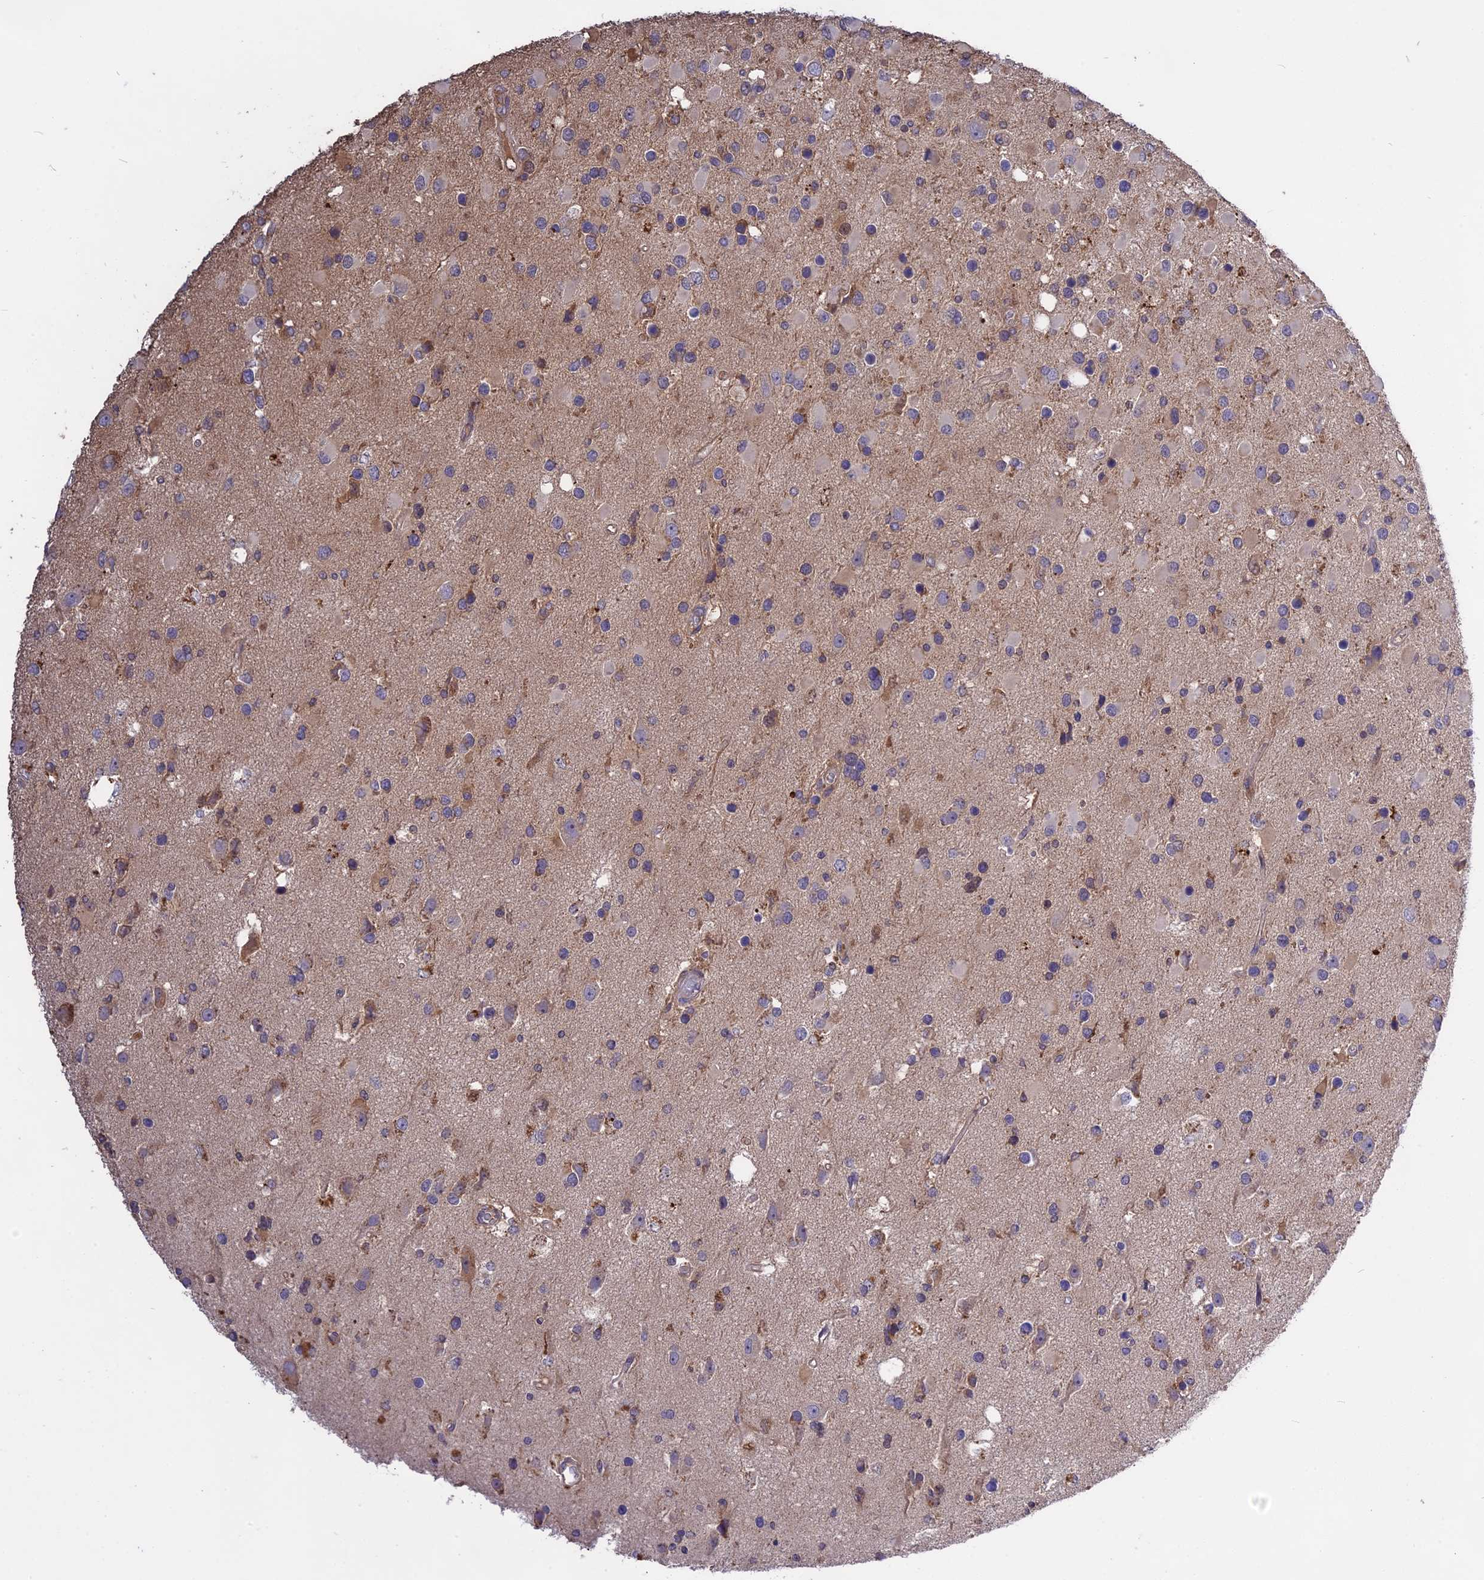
{"staining": {"intensity": "negative", "quantity": "none", "location": "none"}, "tissue": "glioma", "cell_type": "Tumor cells", "image_type": "cancer", "snomed": [{"axis": "morphology", "description": "Glioma, malignant, High grade"}, {"axis": "topography", "description": "Brain"}], "caption": "Immunohistochemistry (IHC) photomicrograph of neoplastic tissue: human glioma stained with DAB (3,3'-diaminobenzidine) exhibits no significant protein staining in tumor cells. Brightfield microscopy of immunohistochemistry stained with DAB (3,3'-diaminobenzidine) (brown) and hematoxylin (blue), captured at high magnification.", "gene": "NUDT8", "patient": {"sex": "male", "age": 53}}